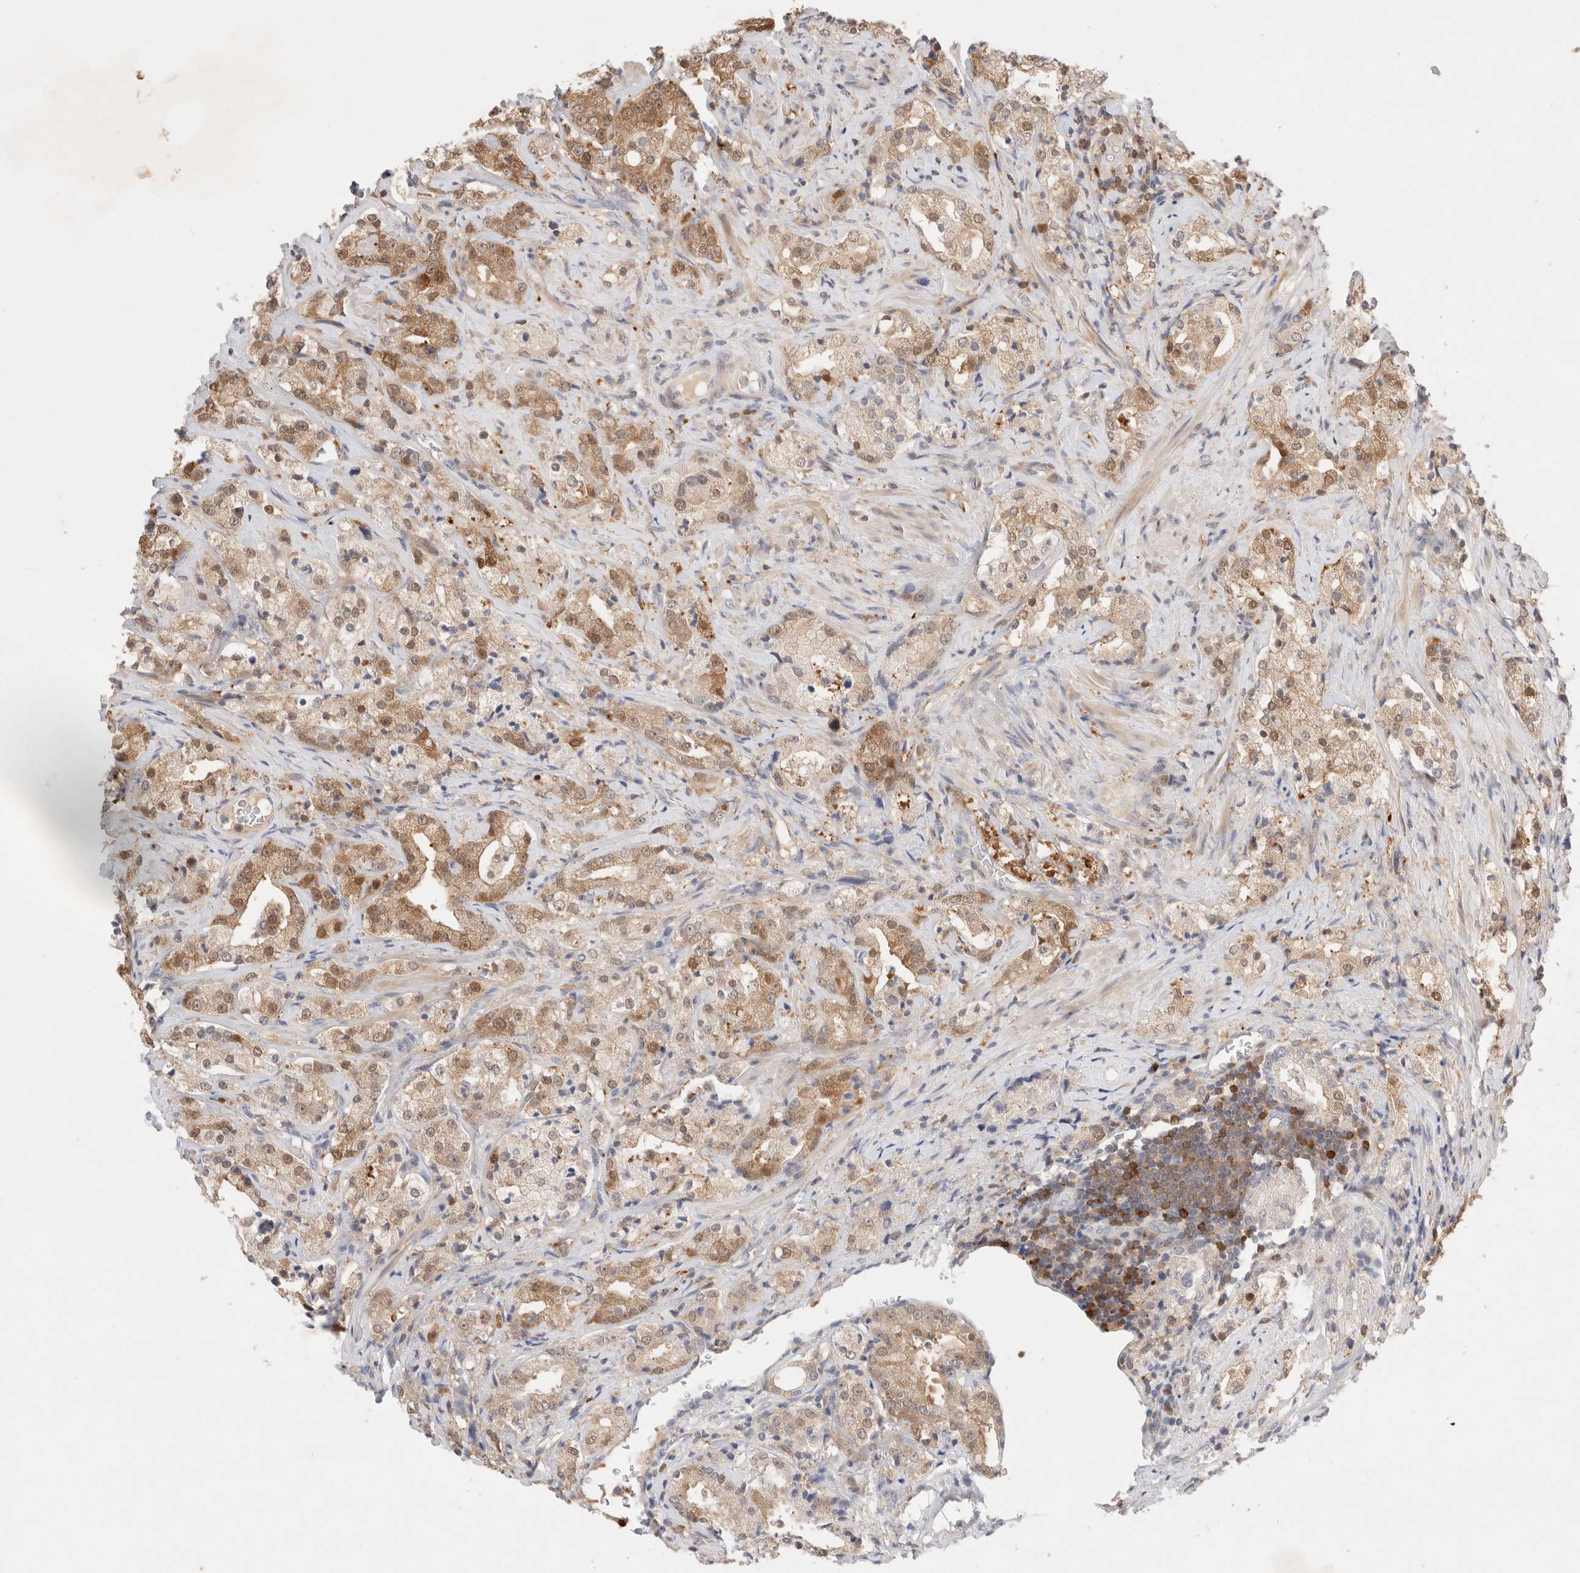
{"staining": {"intensity": "moderate", "quantity": ">75%", "location": "cytoplasmic/membranous"}, "tissue": "prostate cancer", "cell_type": "Tumor cells", "image_type": "cancer", "snomed": [{"axis": "morphology", "description": "Adenocarcinoma, High grade"}, {"axis": "topography", "description": "Prostate"}], "caption": "Prostate cancer stained with a protein marker reveals moderate staining in tumor cells.", "gene": "STARD10", "patient": {"sex": "male", "age": 63}}